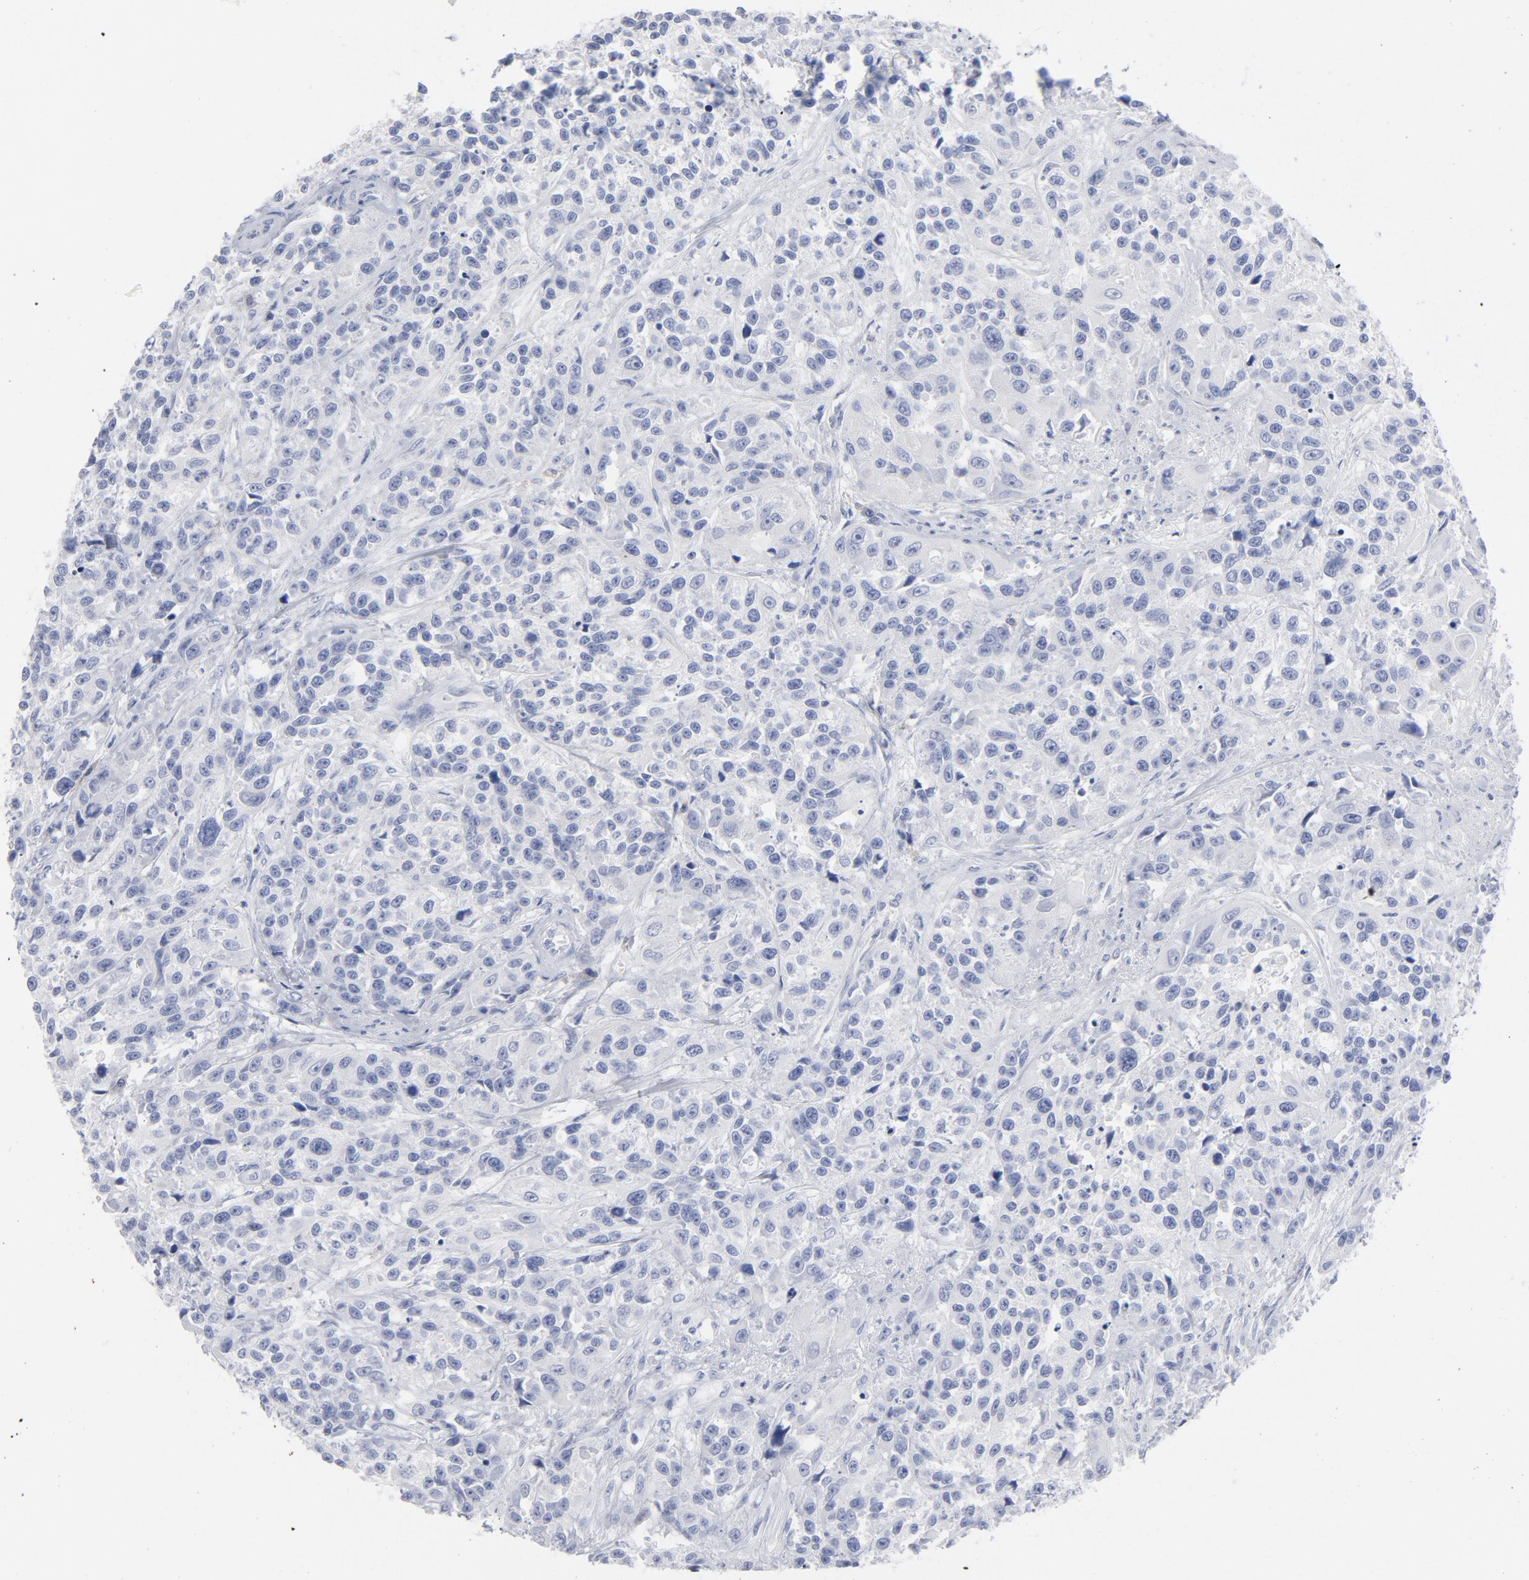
{"staining": {"intensity": "negative", "quantity": "none", "location": "none"}, "tissue": "urothelial cancer", "cell_type": "Tumor cells", "image_type": "cancer", "snomed": [{"axis": "morphology", "description": "Urothelial carcinoma, High grade"}, {"axis": "topography", "description": "Urinary bladder"}], "caption": "High power microscopy image of an IHC image of urothelial carcinoma (high-grade), revealing no significant expression in tumor cells.", "gene": "P2RY8", "patient": {"sex": "female", "age": 81}}